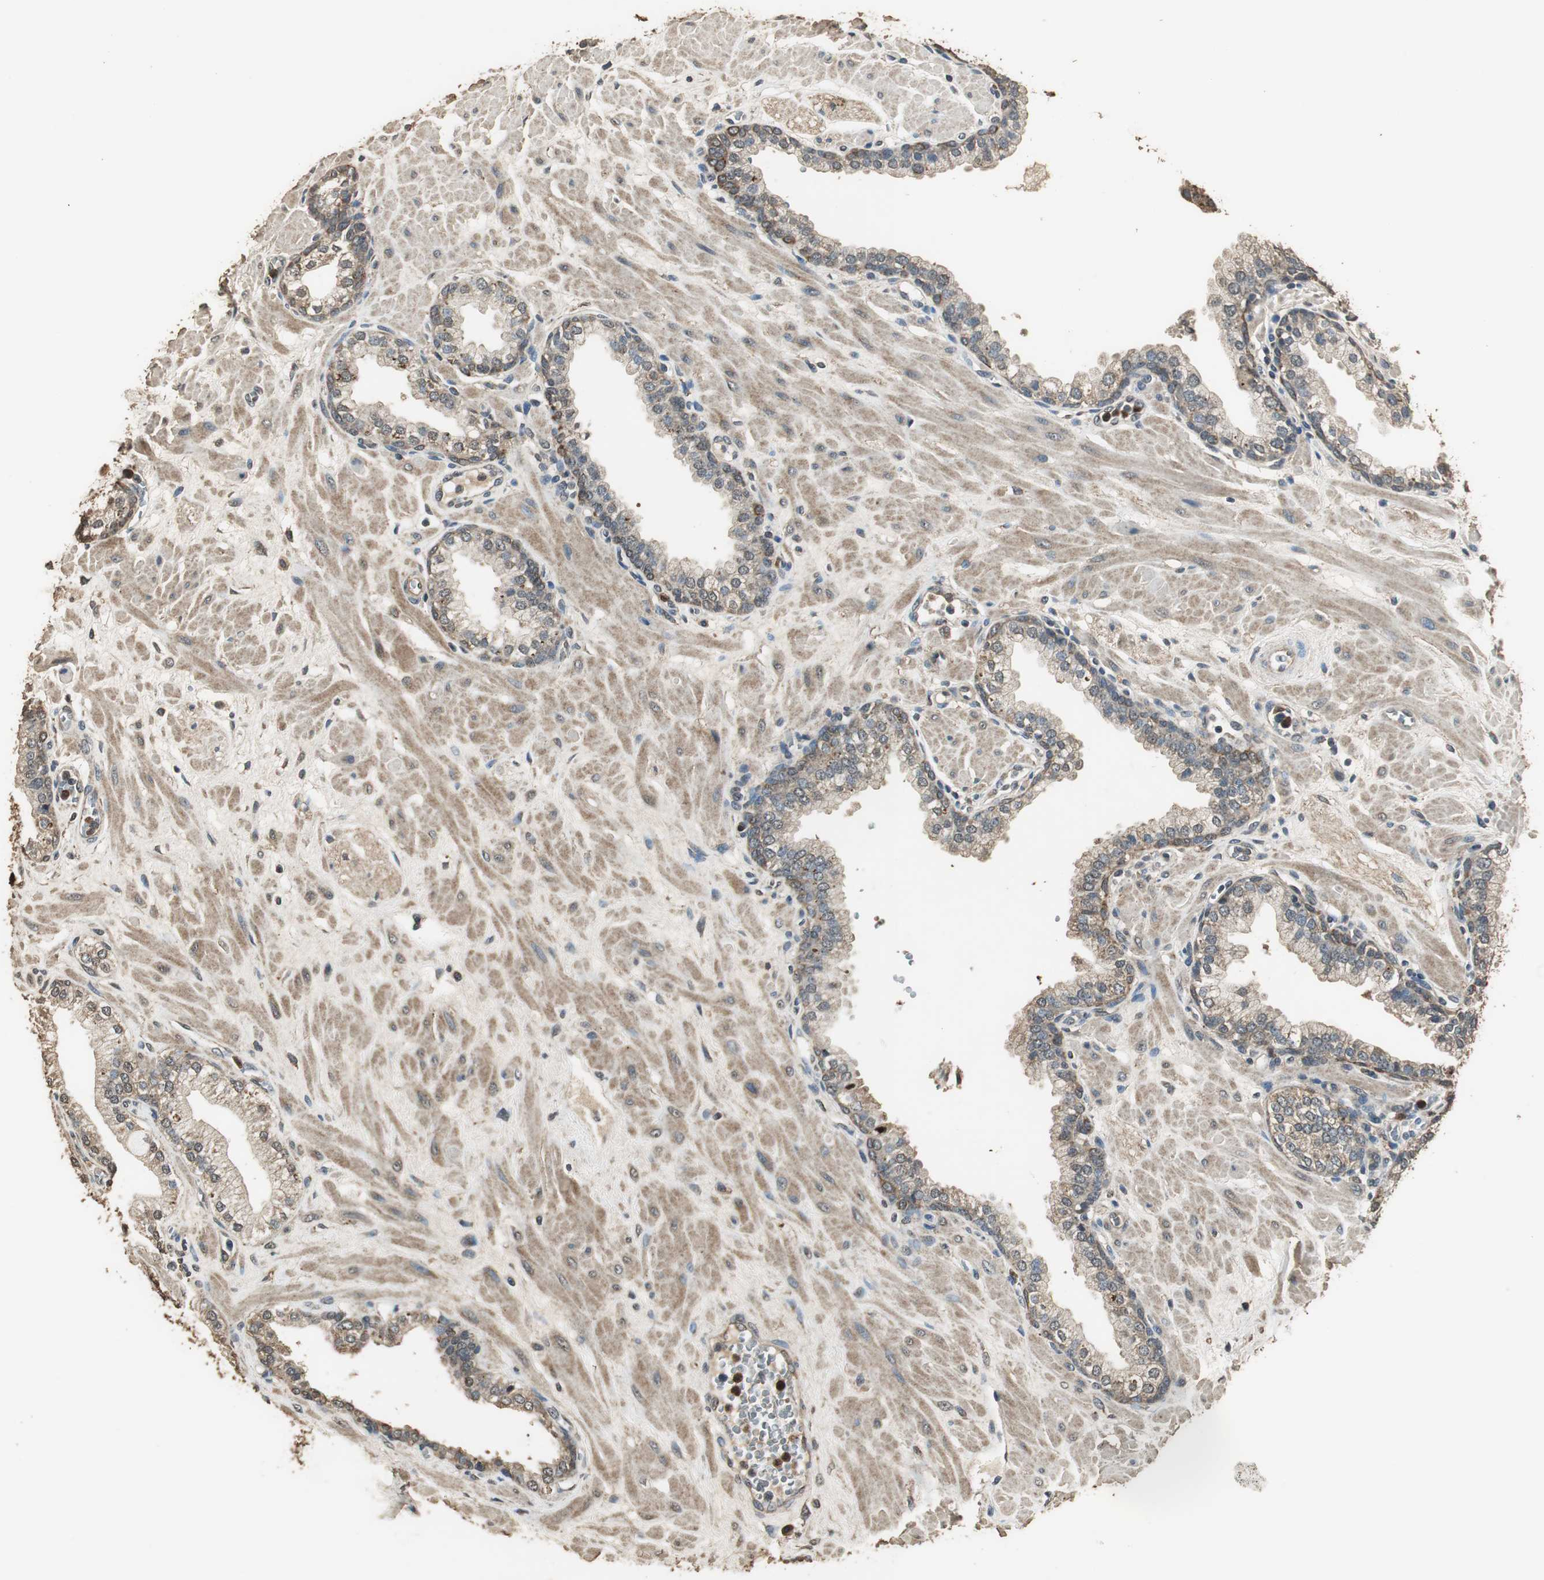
{"staining": {"intensity": "moderate", "quantity": ">75%", "location": "cytoplasmic/membranous"}, "tissue": "prostate", "cell_type": "Glandular cells", "image_type": "normal", "snomed": [{"axis": "morphology", "description": "Normal tissue, NOS"}, {"axis": "topography", "description": "Prostate"}], "caption": "Immunohistochemistry of normal prostate reveals medium levels of moderate cytoplasmic/membranous staining in about >75% of glandular cells. (DAB (3,3'-diaminobenzidine) IHC with brightfield microscopy, high magnification).", "gene": "TMPRSS4", "patient": {"sex": "male", "age": 60}}